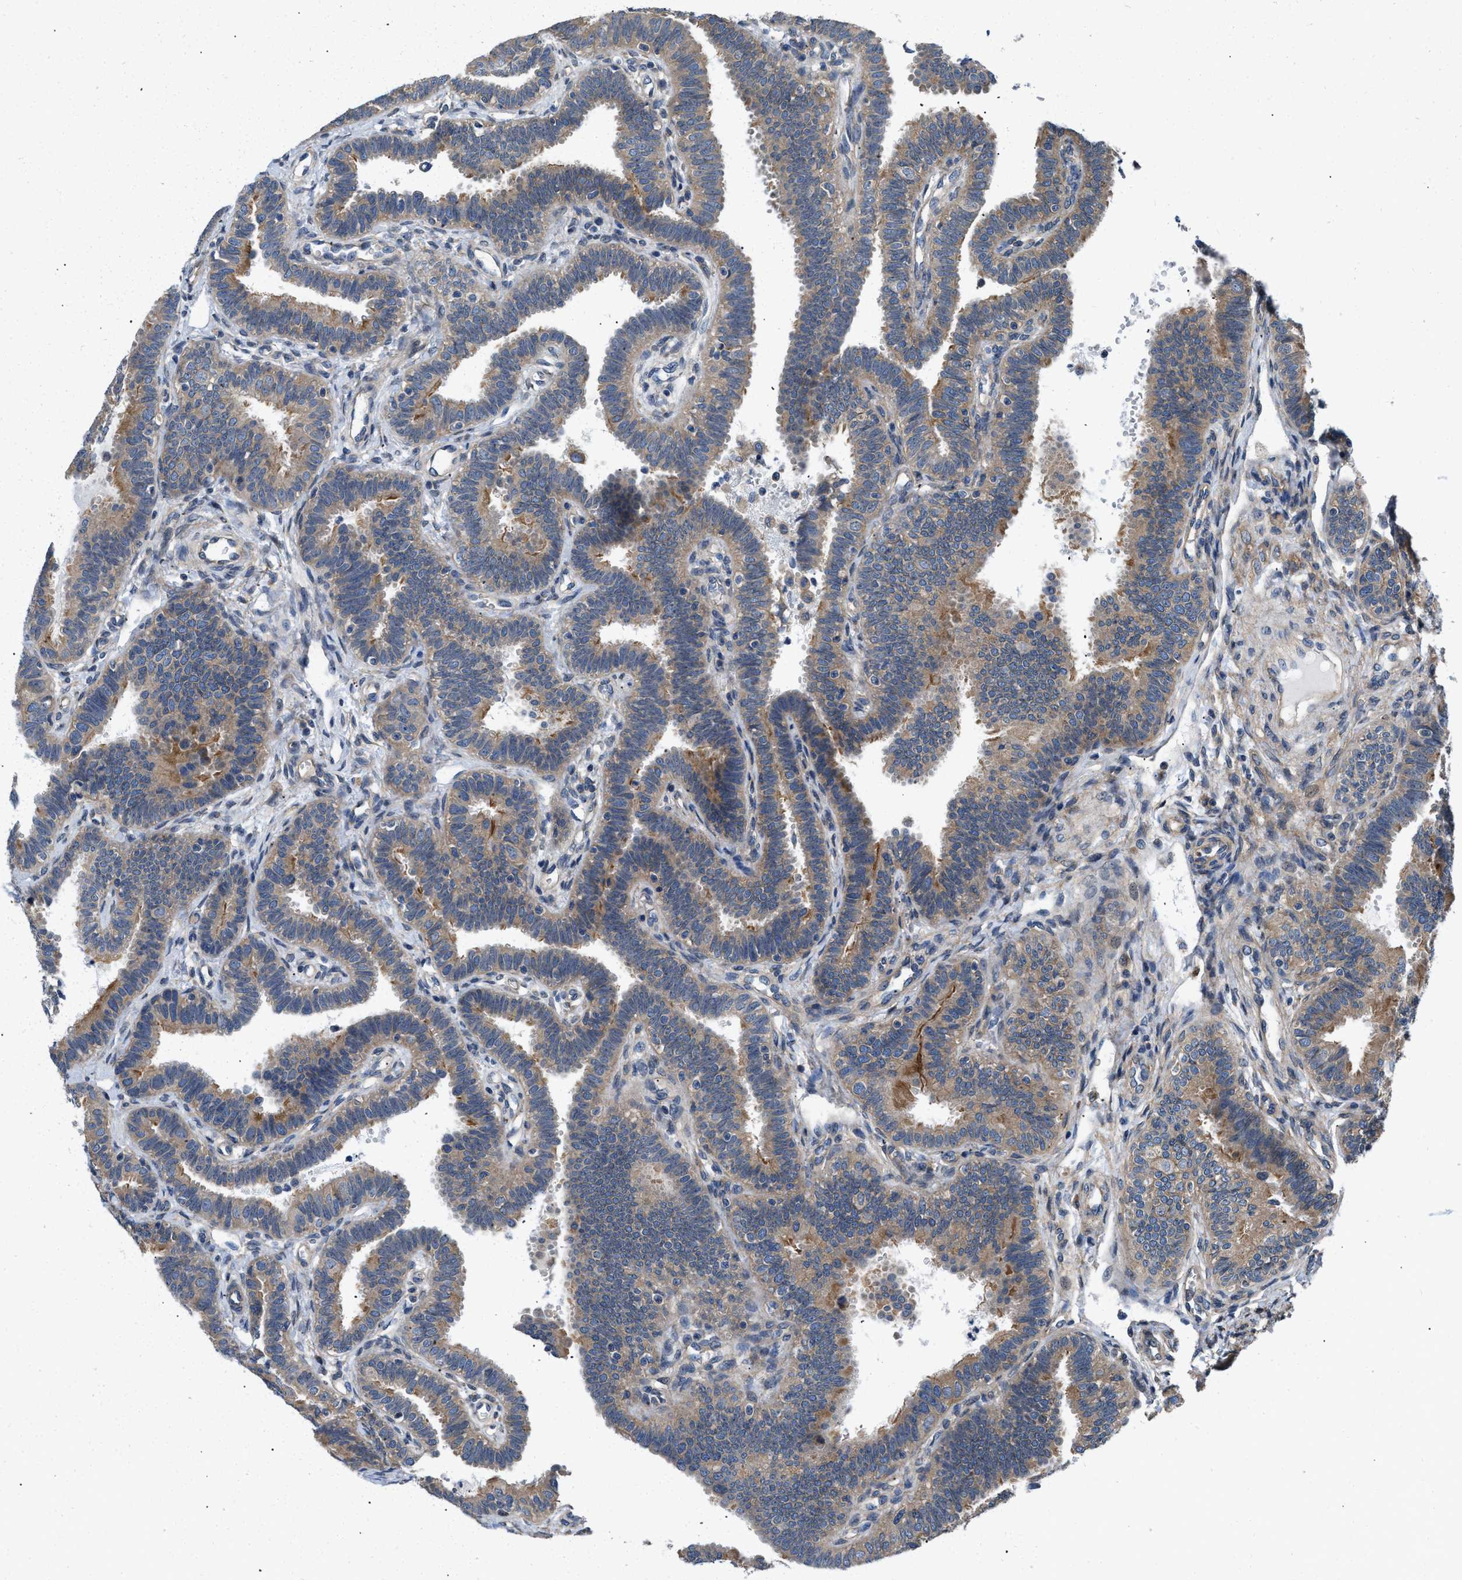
{"staining": {"intensity": "moderate", "quantity": ">75%", "location": "cytoplasmic/membranous"}, "tissue": "fallopian tube", "cell_type": "Glandular cells", "image_type": "normal", "snomed": [{"axis": "morphology", "description": "Normal tissue, NOS"}, {"axis": "topography", "description": "Fallopian tube"}, {"axis": "topography", "description": "Placenta"}], "caption": "Immunohistochemistry (IHC) of normal human fallopian tube demonstrates medium levels of moderate cytoplasmic/membranous expression in approximately >75% of glandular cells. (DAB = brown stain, brightfield microscopy at high magnification).", "gene": "CEP128", "patient": {"sex": "female", "age": 34}}